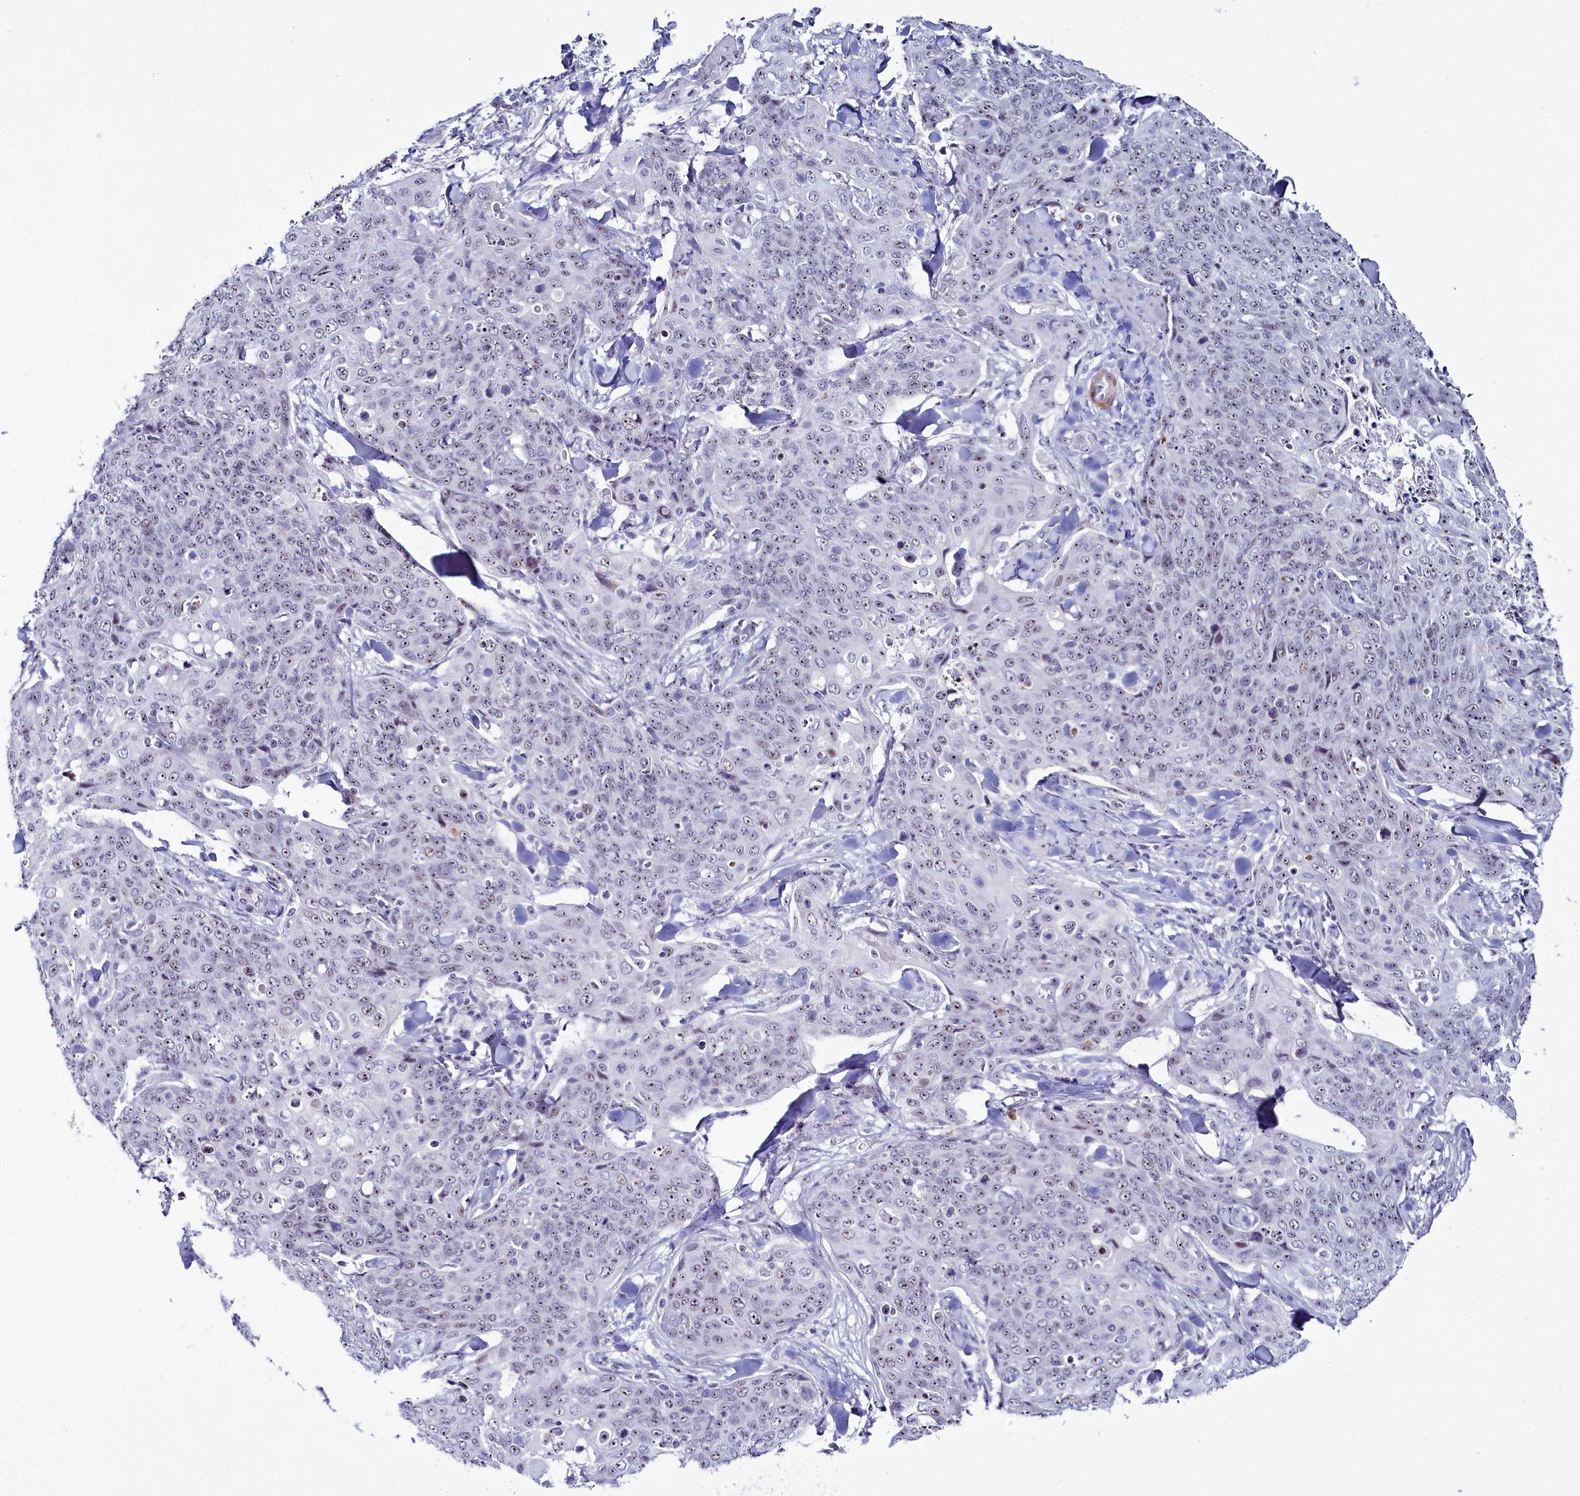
{"staining": {"intensity": "weak", "quantity": "25%-75%", "location": "nuclear"}, "tissue": "skin cancer", "cell_type": "Tumor cells", "image_type": "cancer", "snomed": [{"axis": "morphology", "description": "Squamous cell carcinoma, NOS"}, {"axis": "topography", "description": "Skin"}, {"axis": "topography", "description": "Vulva"}], "caption": "Human squamous cell carcinoma (skin) stained for a protein (brown) shows weak nuclear positive expression in about 25%-75% of tumor cells.", "gene": "TCOF1", "patient": {"sex": "female", "age": 85}}